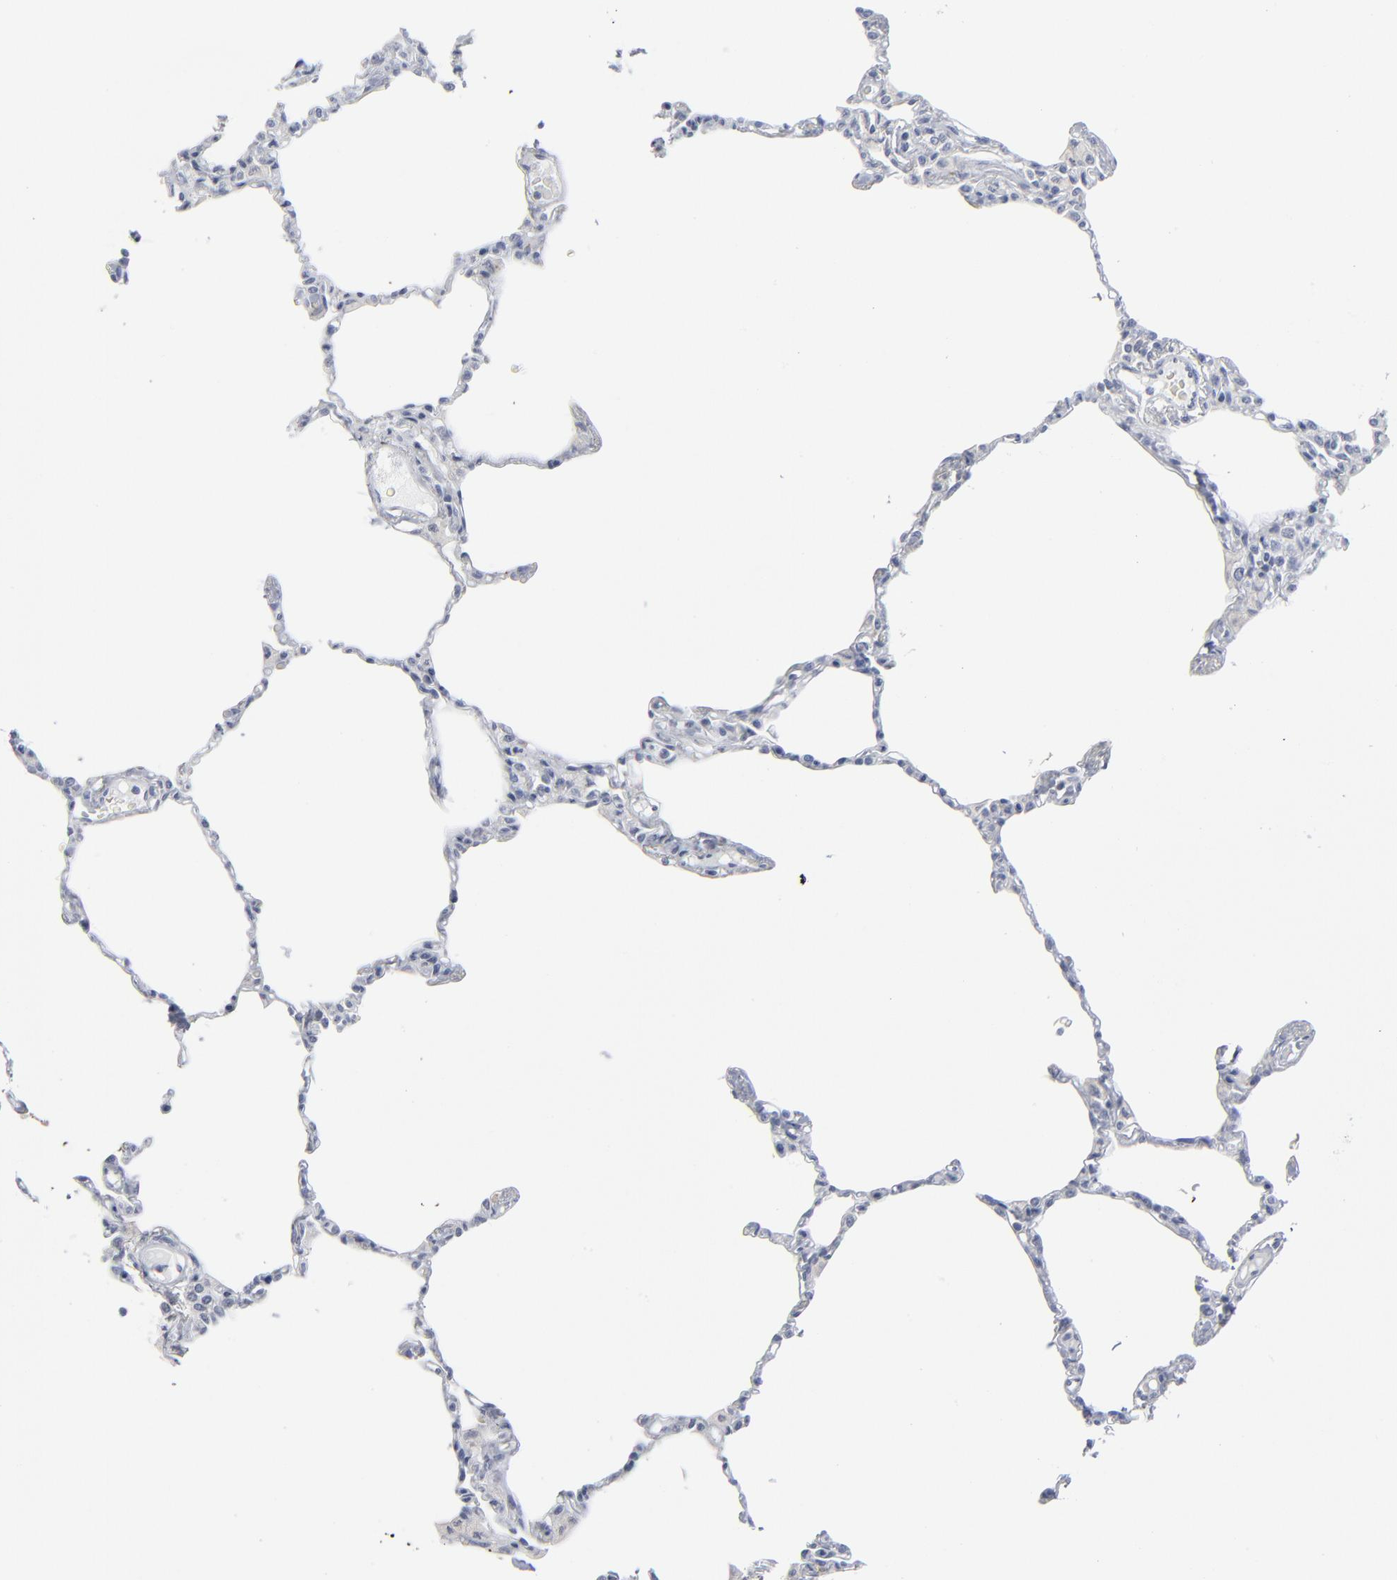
{"staining": {"intensity": "negative", "quantity": "none", "location": "none"}, "tissue": "lung", "cell_type": "Alveolar cells", "image_type": "normal", "snomed": [{"axis": "morphology", "description": "Normal tissue, NOS"}, {"axis": "topography", "description": "Lung"}], "caption": "Immunohistochemistry (IHC) of normal human lung exhibits no expression in alveolar cells. Nuclei are stained in blue.", "gene": "PAGE1", "patient": {"sex": "female", "age": 49}}